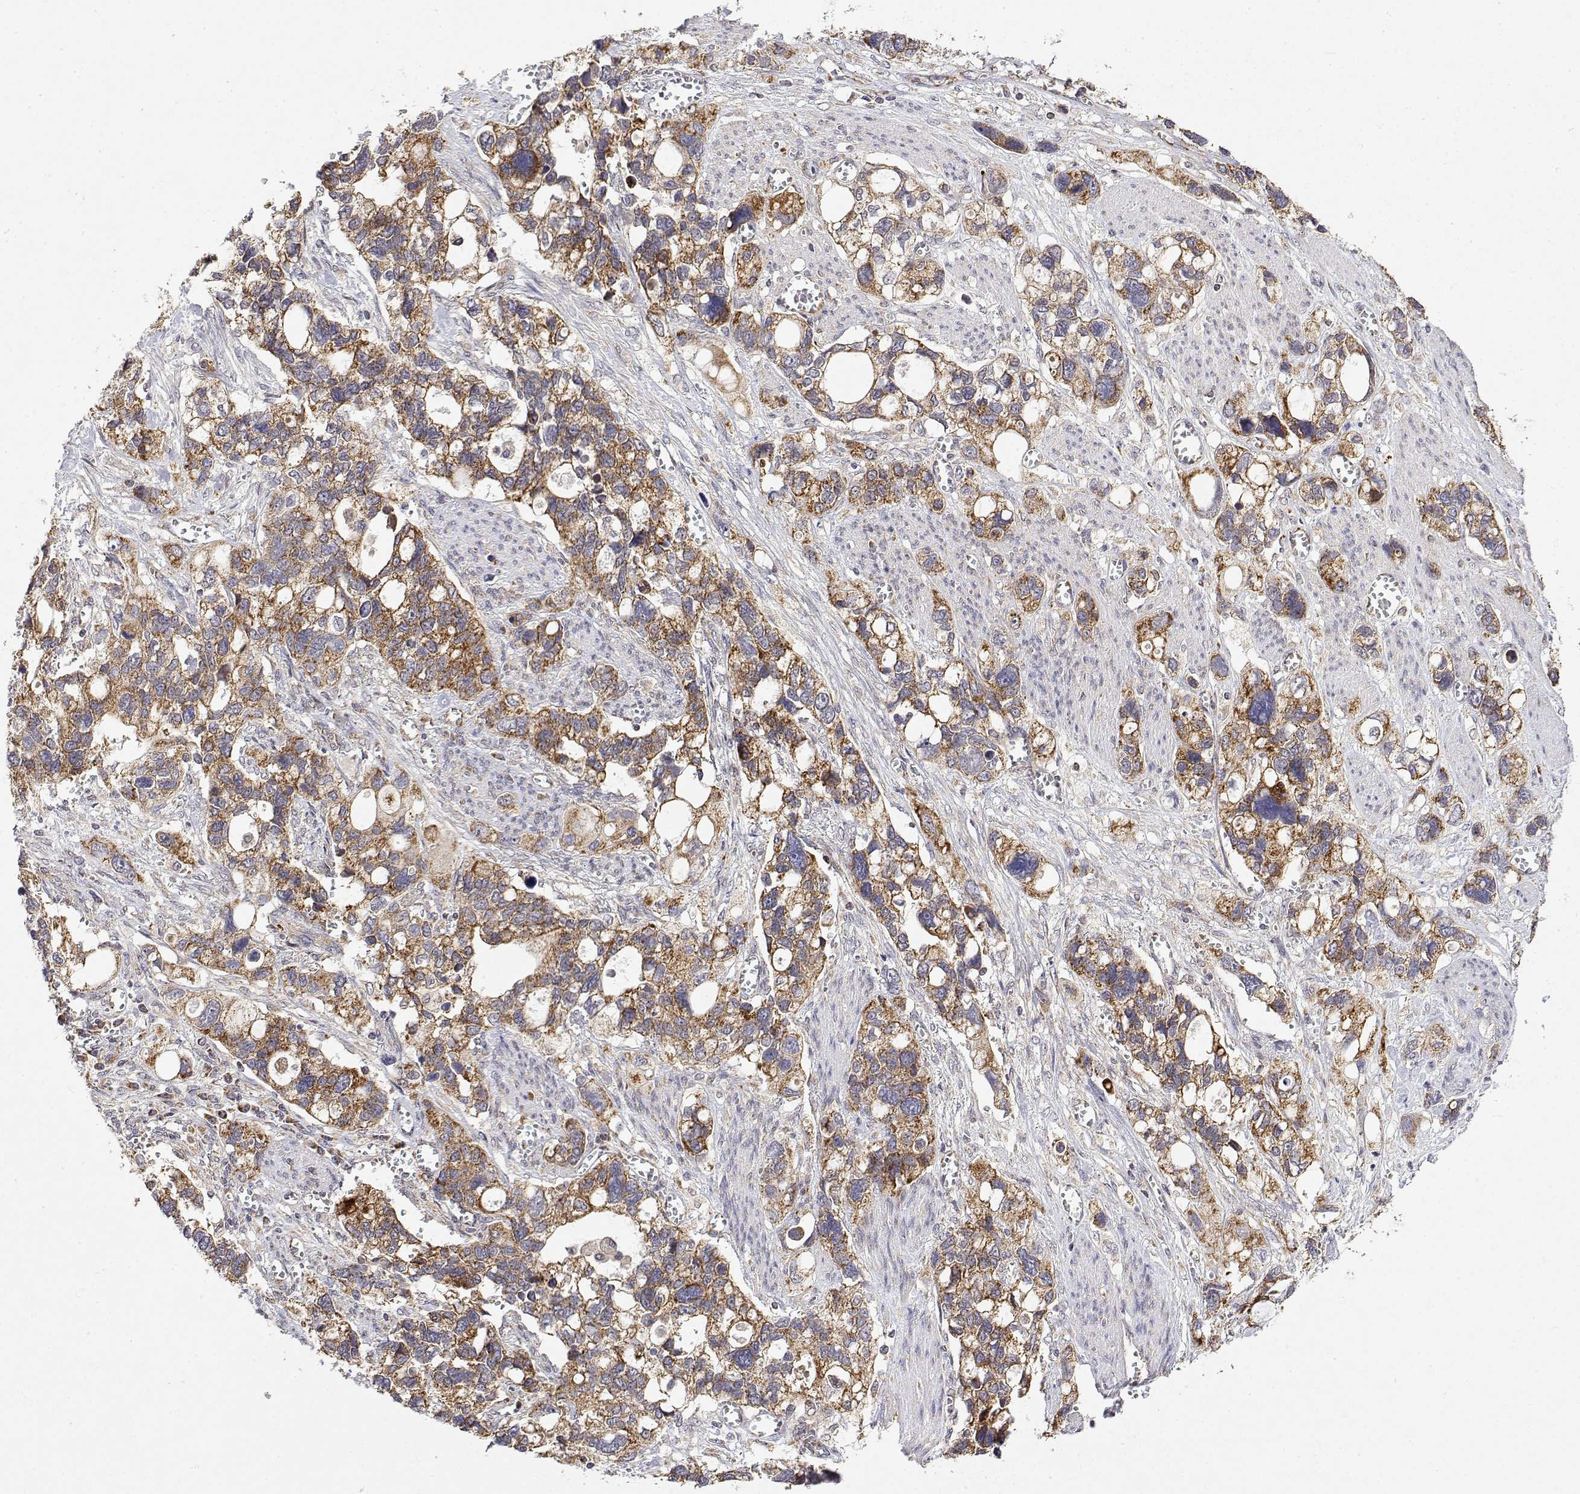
{"staining": {"intensity": "moderate", "quantity": ">75%", "location": "cytoplasmic/membranous"}, "tissue": "stomach cancer", "cell_type": "Tumor cells", "image_type": "cancer", "snomed": [{"axis": "morphology", "description": "Adenocarcinoma, NOS"}, {"axis": "topography", "description": "Stomach, upper"}], "caption": "A histopathology image of human adenocarcinoma (stomach) stained for a protein reveals moderate cytoplasmic/membranous brown staining in tumor cells.", "gene": "GADD45GIP1", "patient": {"sex": "female", "age": 81}}